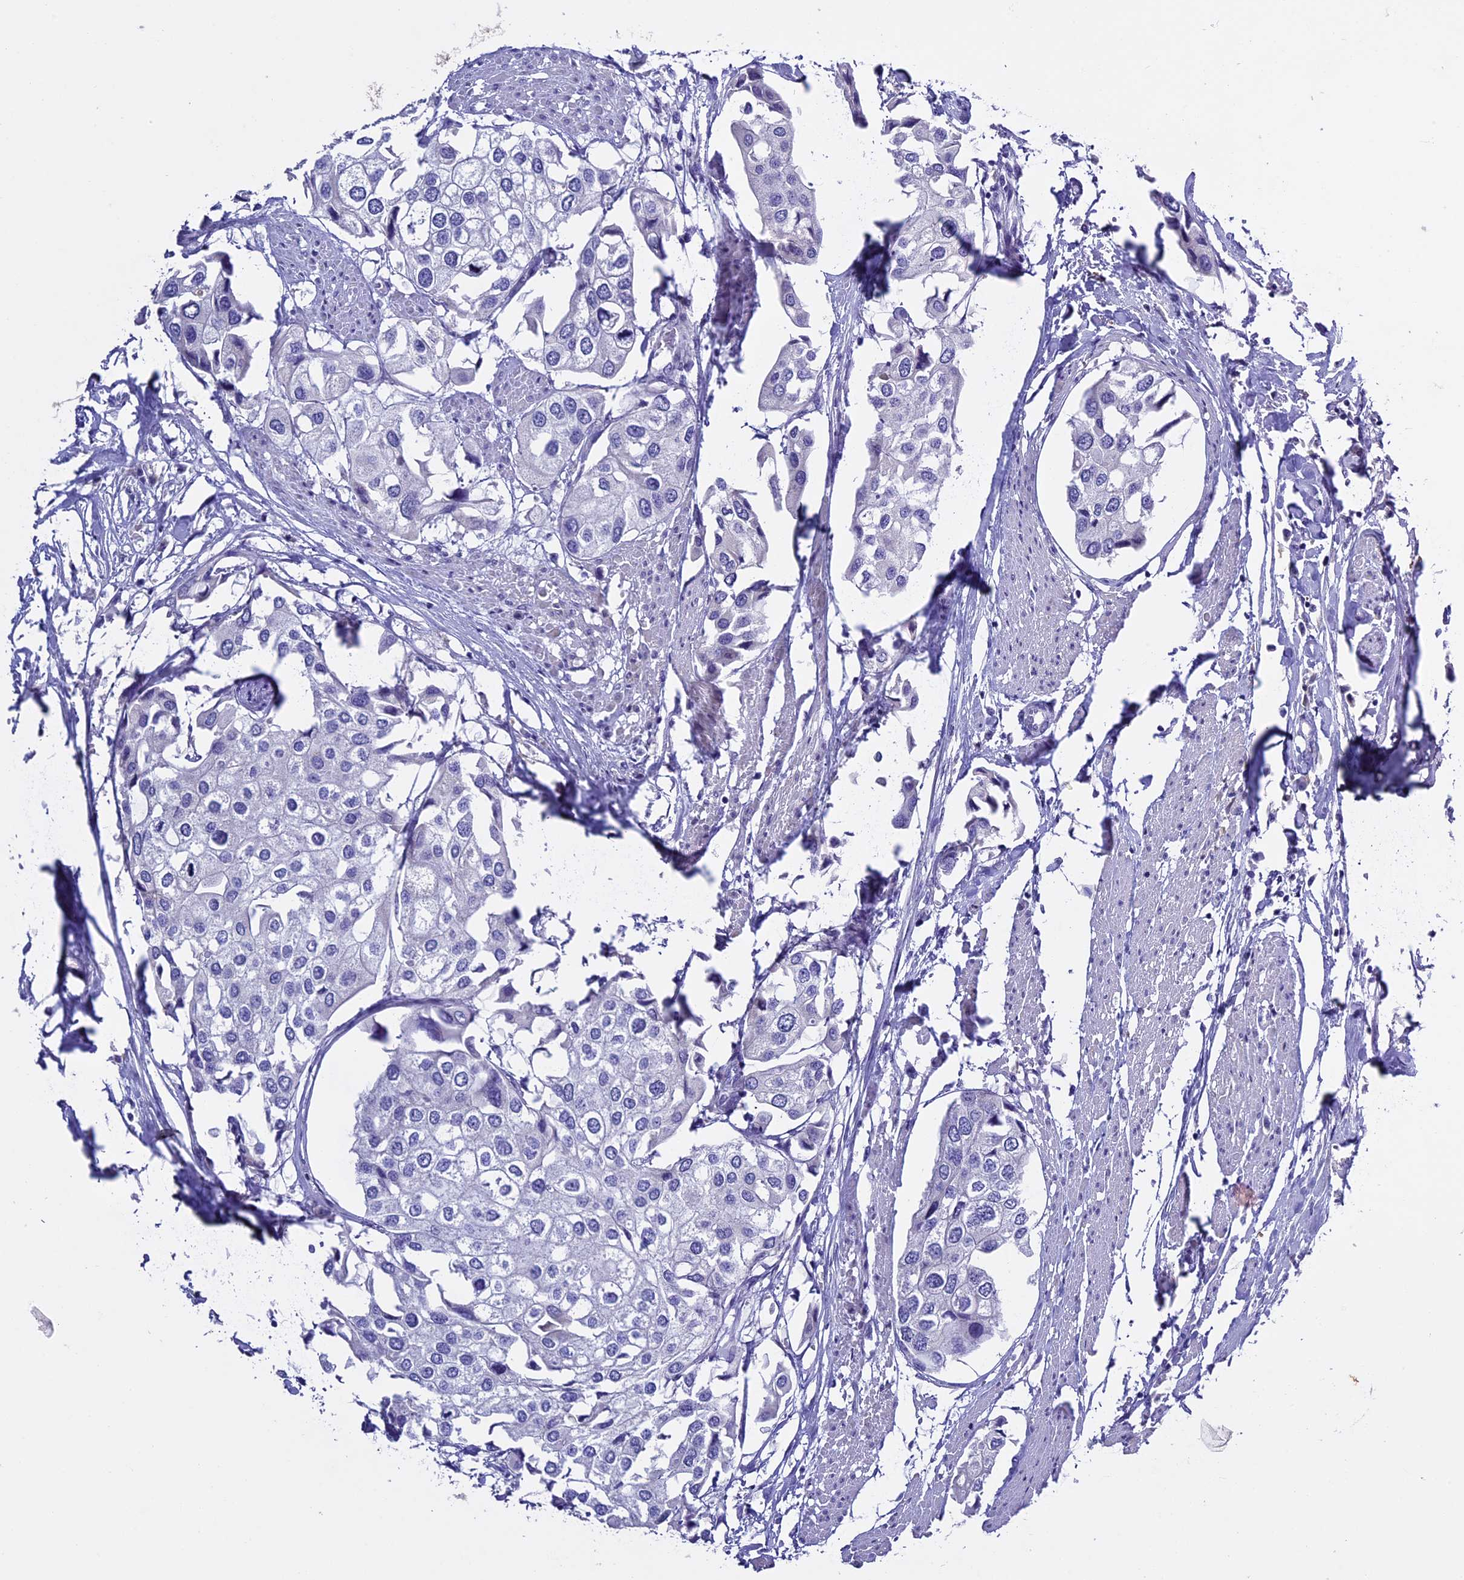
{"staining": {"intensity": "negative", "quantity": "none", "location": "none"}, "tissue": "urothelial cancer", "cell_type": "Tumor cells", "image_type": "cancer", "snomed": [{"axis": "morphology", "description": "Urothelial carcinoma, High grade"}, {"axis": "topography", "description": "Urinary bladder"}], "caption": "Tumor cells are negative for brown protein staining in high-grade urothelial carcinoma.", "gene": "RTTN", "patient": {"sex": "male", "age": 64}}